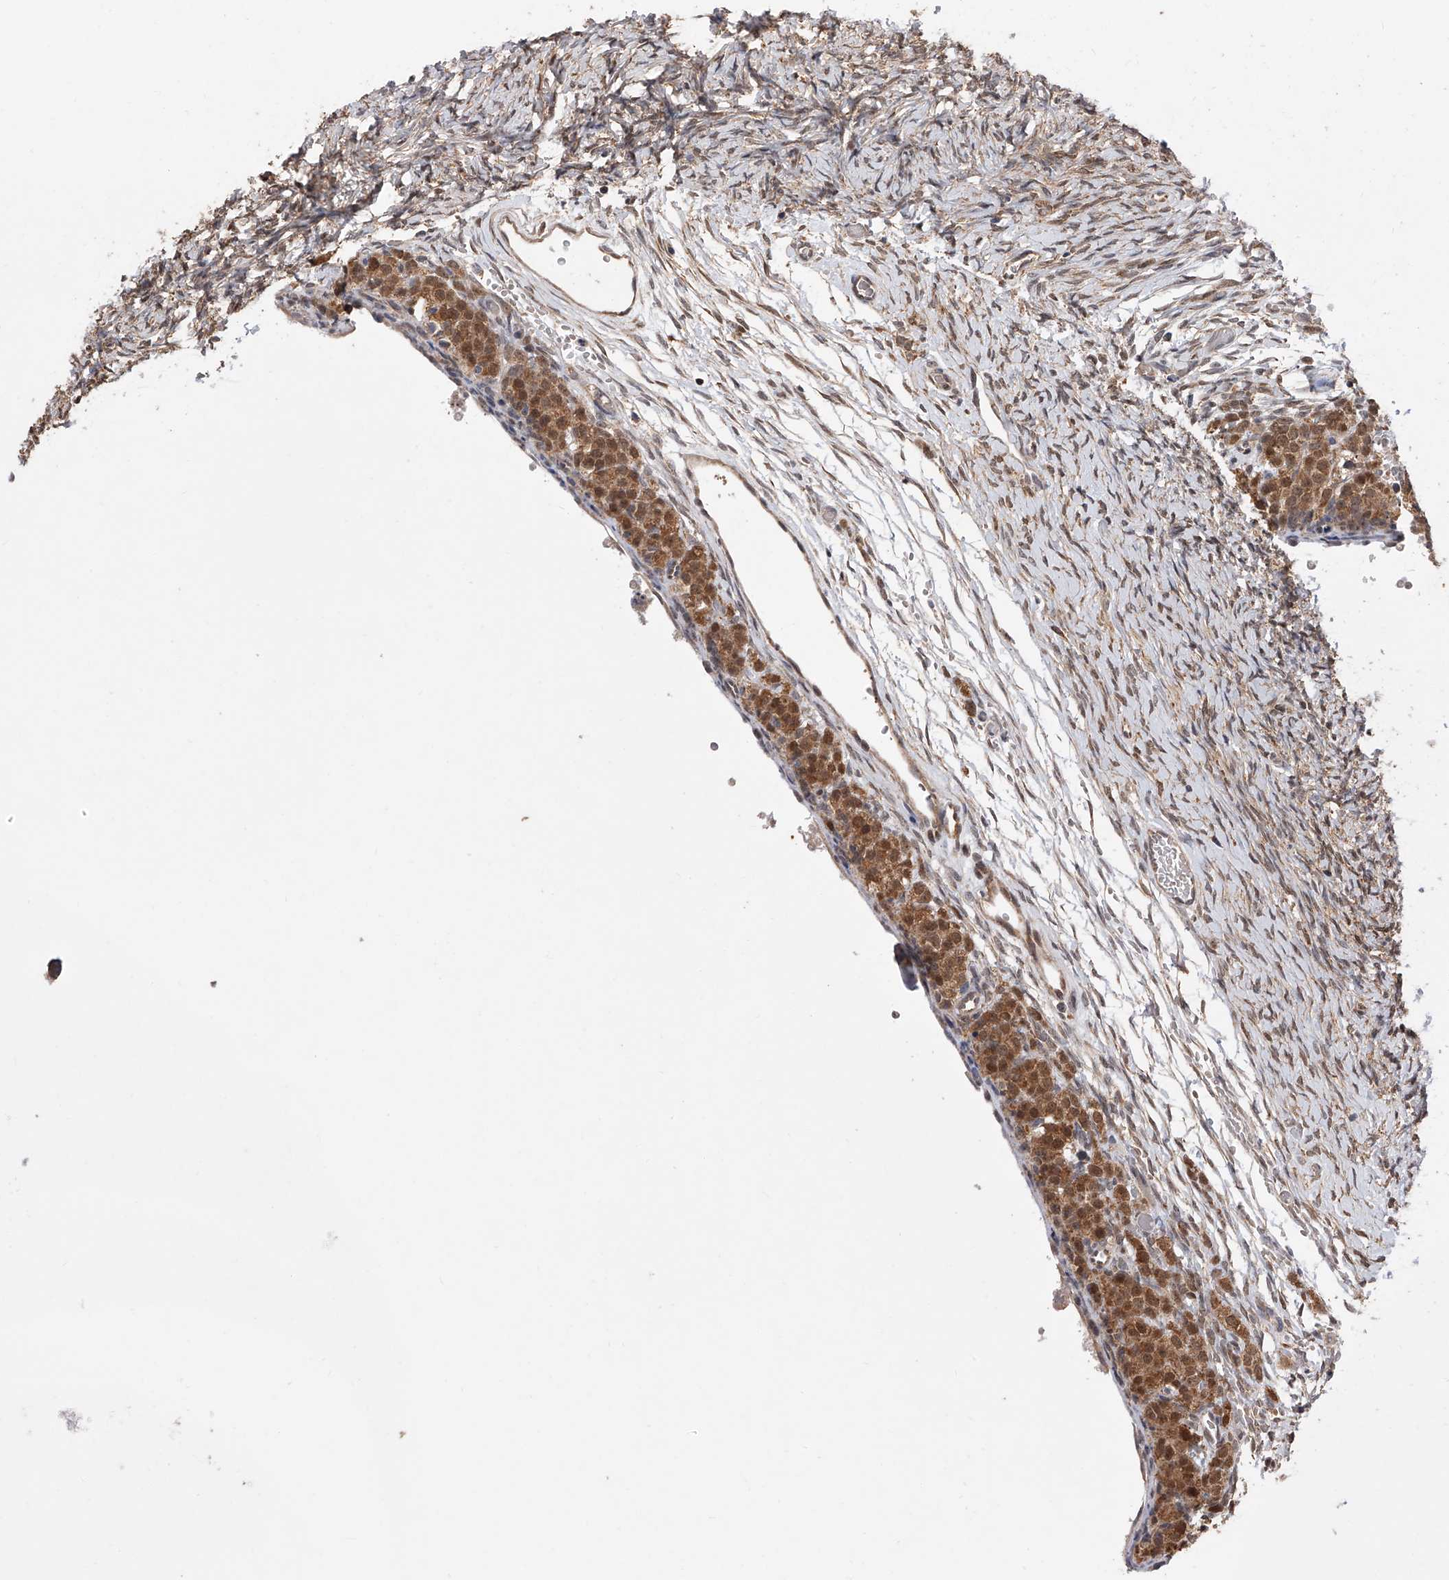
{"staining": {"intensity": "moderate", "quantity": ">75%", "location": "cytoplasmic/membranous,nuclear"}, "tissue": "ovary", "cell_type": "Ovarian stroma cells", "image_type": "normal", "snomed": [{"axis": "morphology", "description": "Adenocarcinoma, NOS"}, {"axis": "topography", "description": "Endometrium"}], "caption": "Moderate cytoplasmic/membranous,nuclear protein positivity is identified in about >75% of ovarian stroma cells in ovary. (brown staining indicates protein expression, while blue staining denotes nuclei).", "gene": "GMDS", "patient": {"sex": "female", "age": 32}}